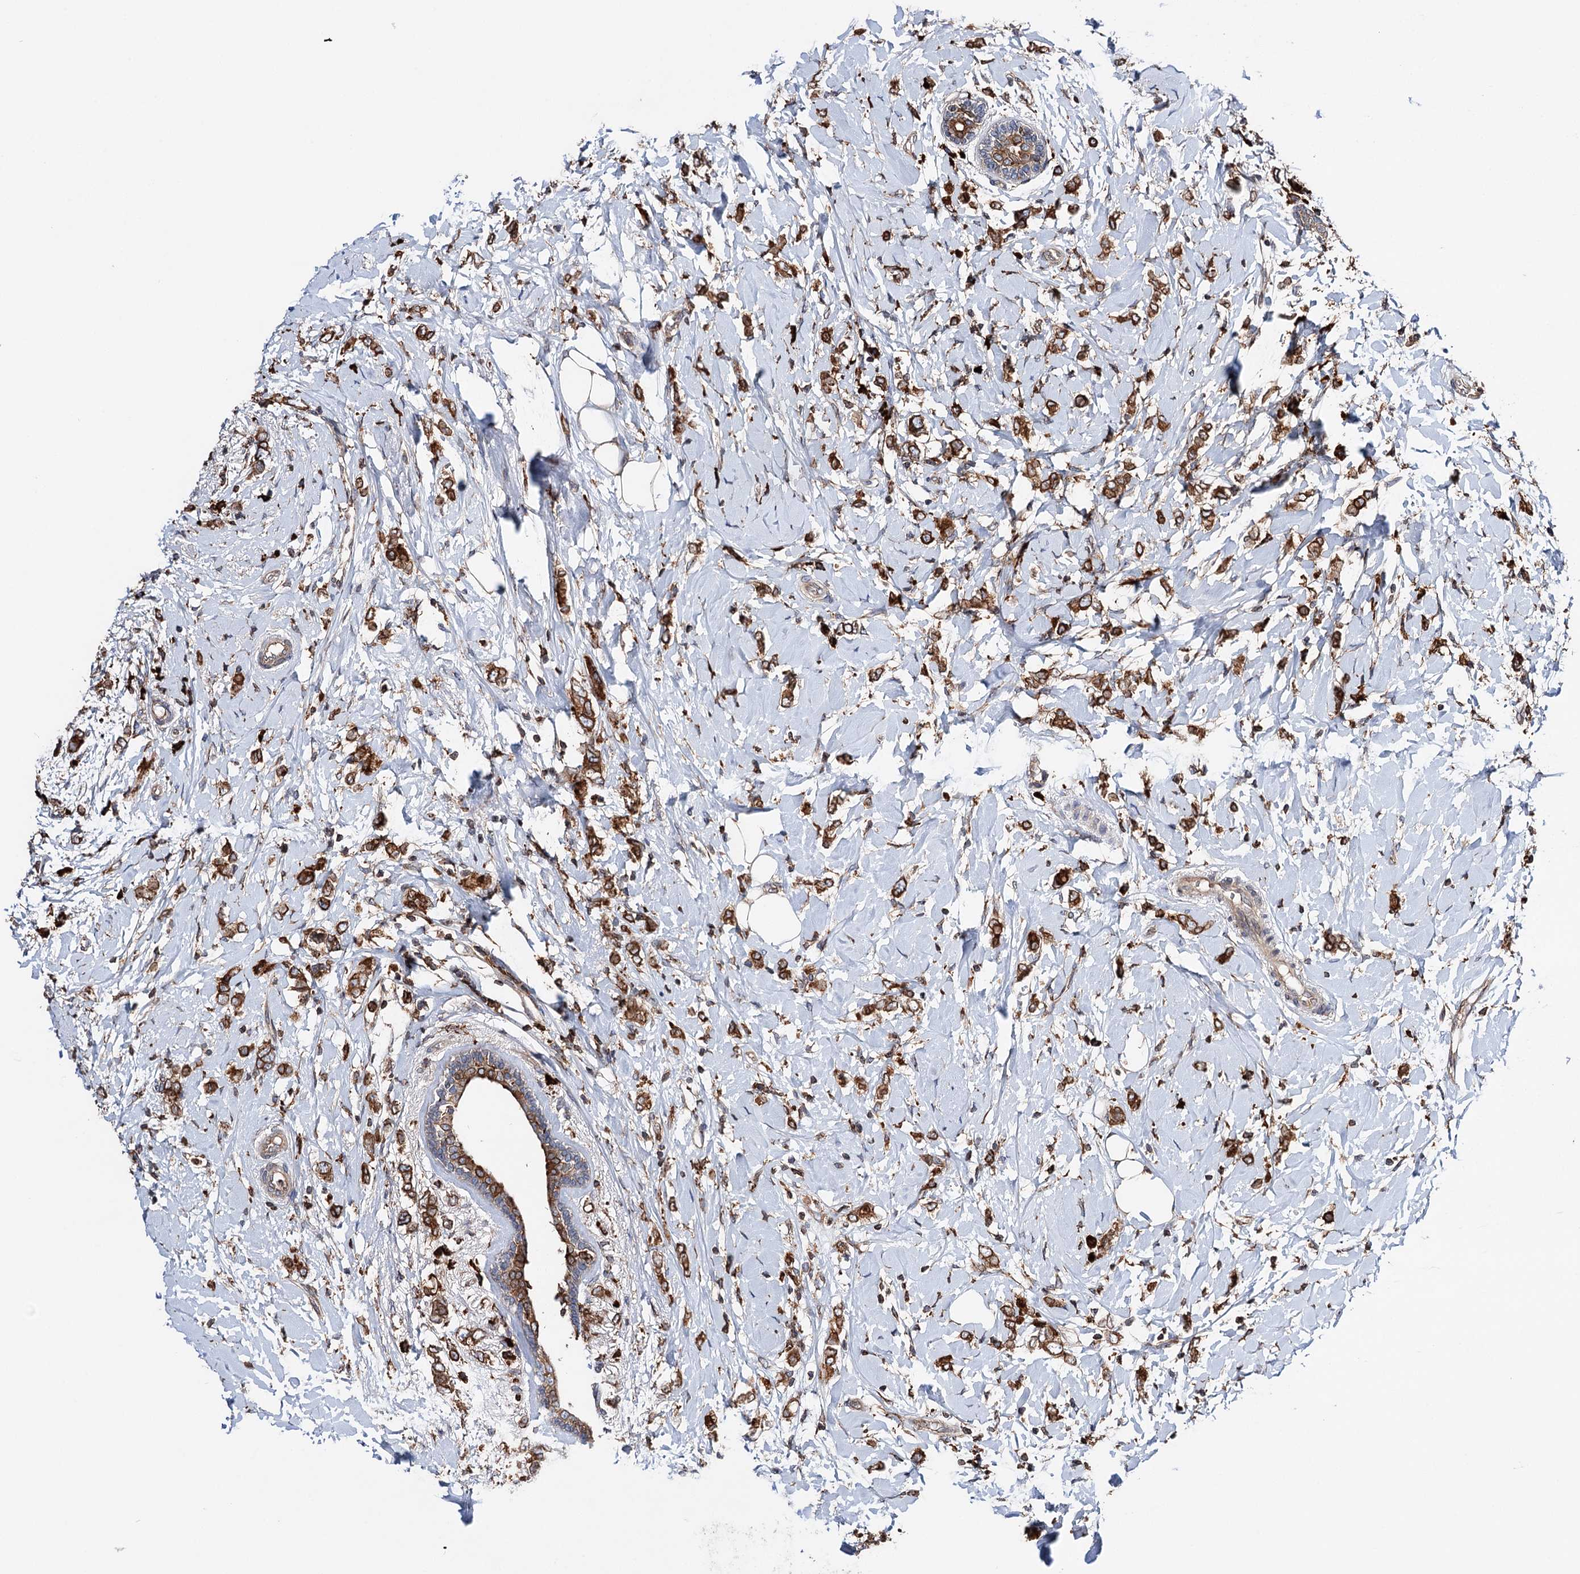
{"staining": {"intensity": "strong", "quantity": ">75%", "location": "cytoplasmic/membranous"}, "tissue": "breast cancer", "cell_type": "Tumor cells", "image_type": "cancer", "snomed": [{"axis": "morphology", "description": "Normal tissue, NOS"}, {"axis": "morphology", "description": "Lobular carcinoma"}, {"axis": "topography", "description": "Breast"}], "caption": "Immunohistochemistry (IHC) micrograph of breast lobular carcinoma stained for a protein (brown), which reveals high levels of strong cytoplasmic/membranous expression in about >75% of tumor cells.", "gene": "ERP29", "patient": {"sex": "female", "age": 47}}